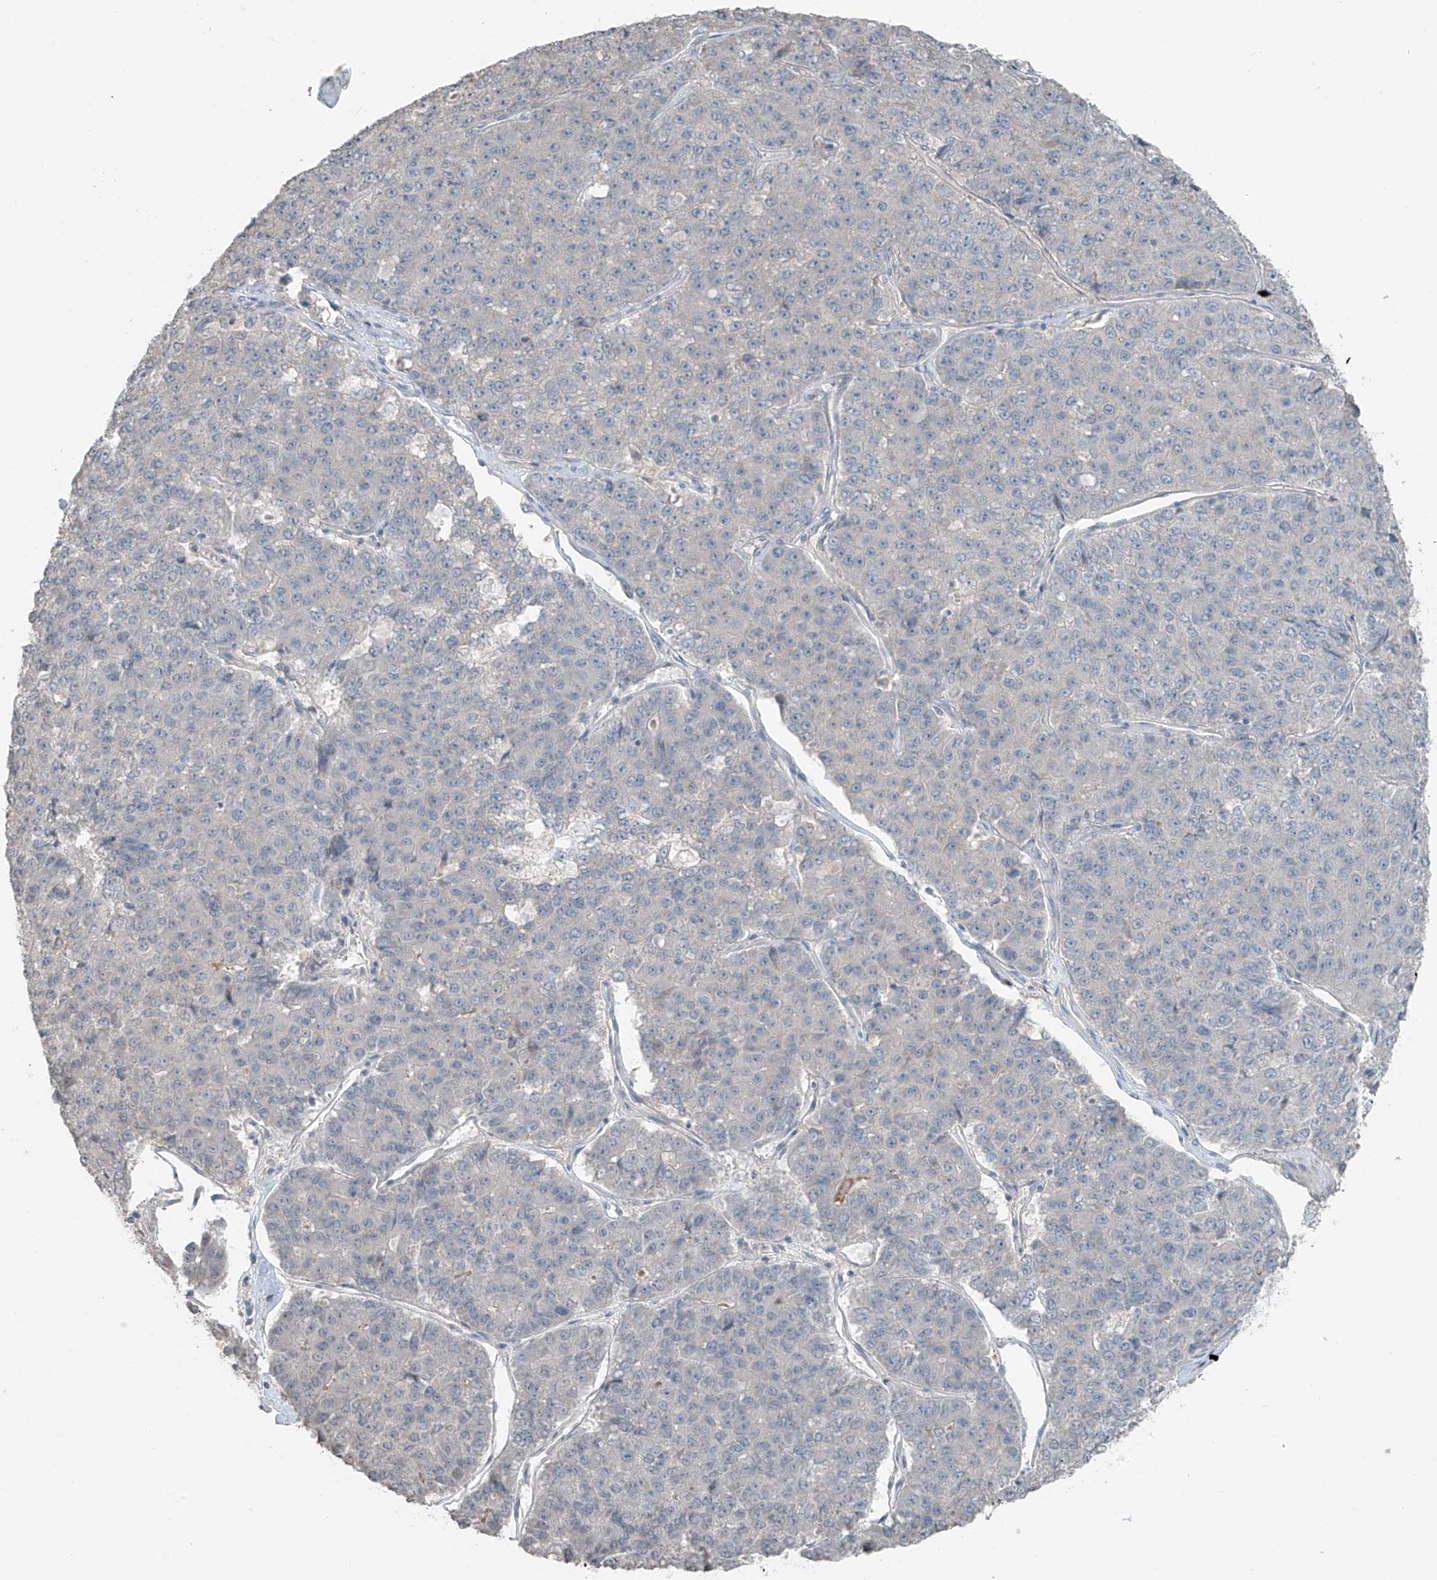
{"staining": {"intensity": "negative", "quantity": "none", "location": "none"}, "tissue": "pancreatic cancer", "cell_type": "Tumor cells", "image_type": "cancer", "snomed": [{"axis": "morphology", "description": "Adenocarcinoma, NOS"}, {"axis": "topography", "description": "Pancreas"}], "caption": "IHC histopathology image of human pancreatic adenocarcinoma stained for a protein (brown), which reveals no positivity in tumor cells.", "gene": "HOXA11", "patient": {"sex": "male", "age": 50}}